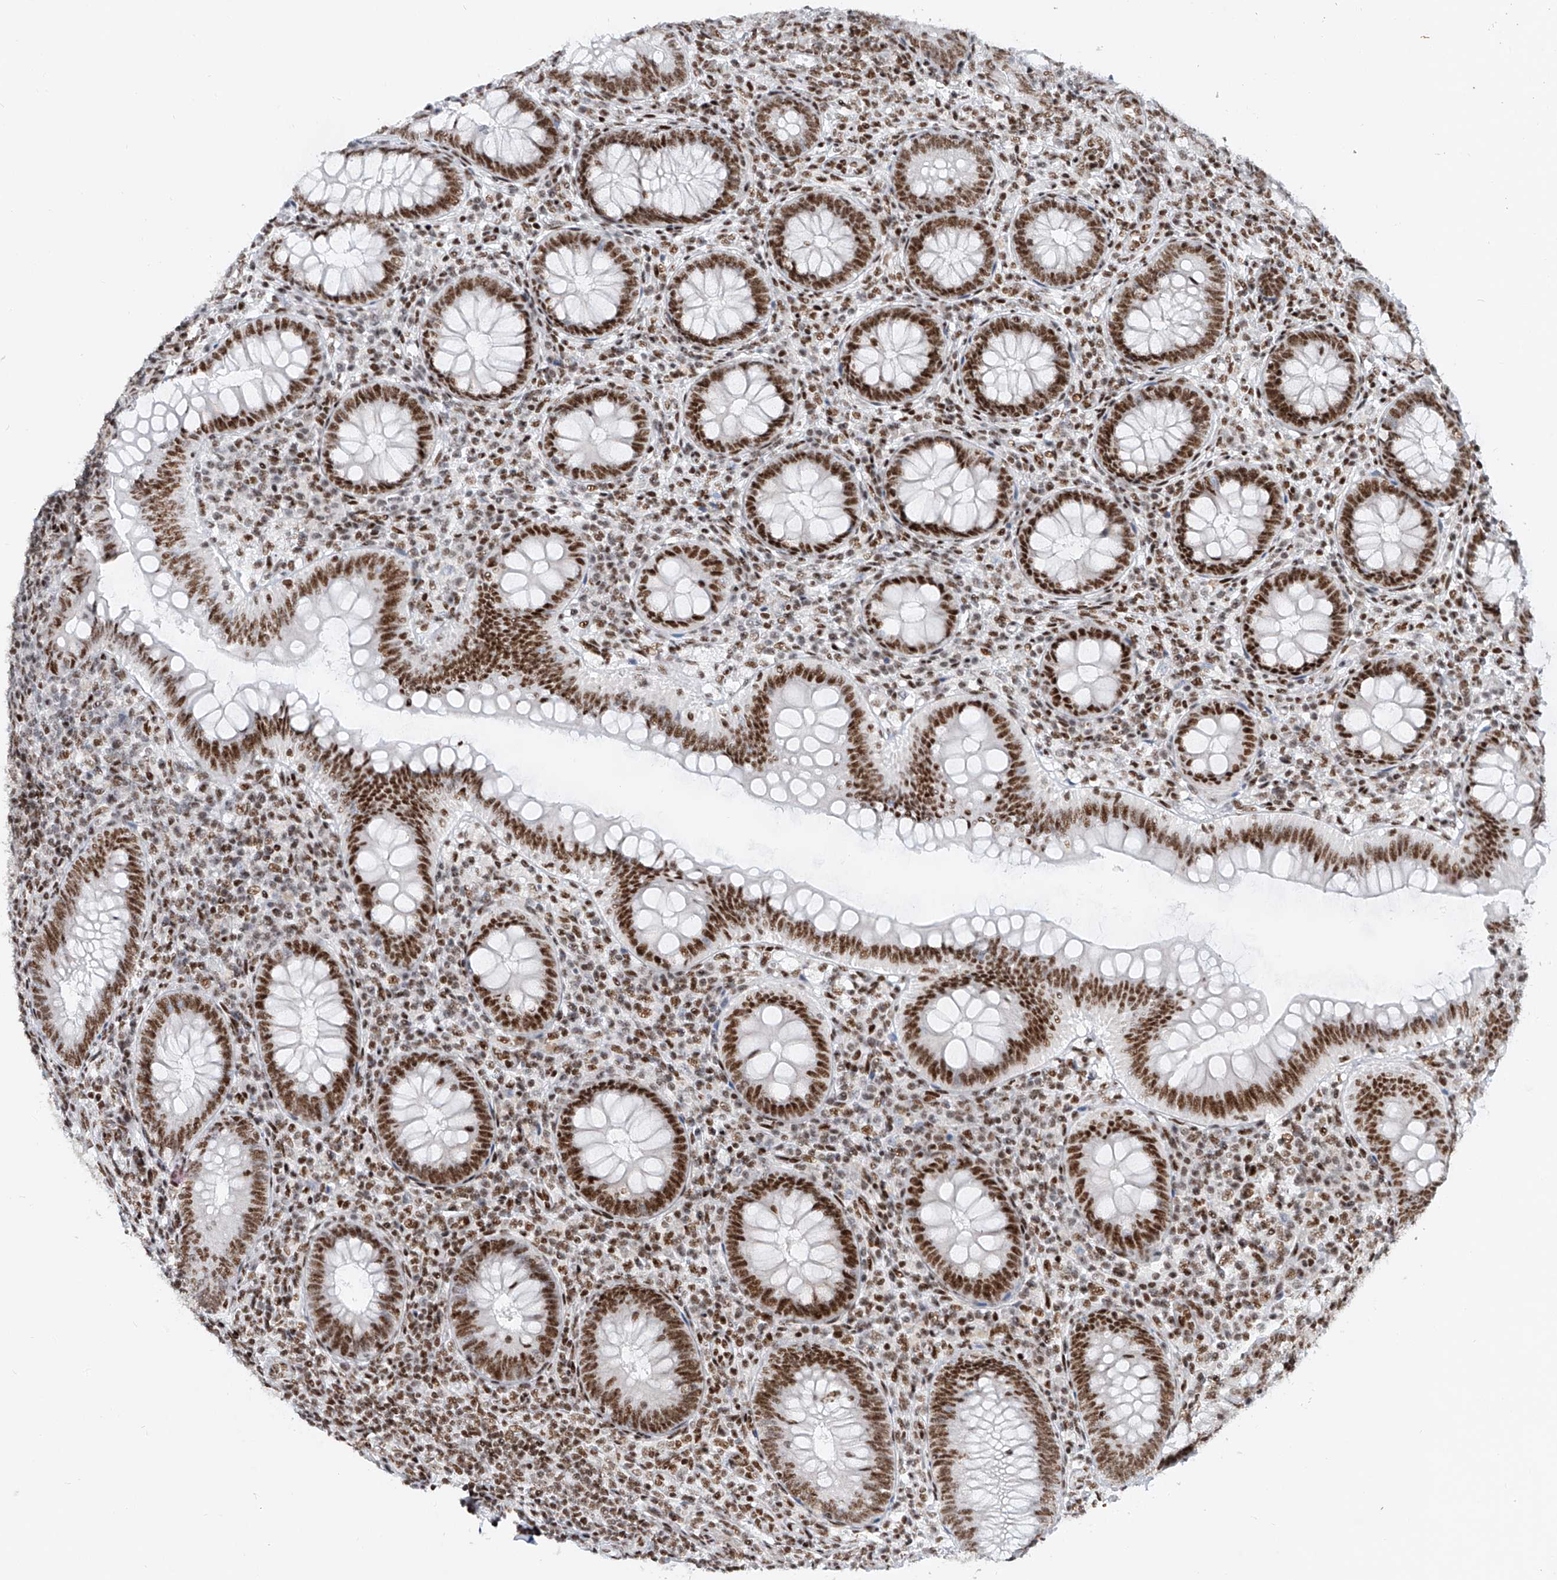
{"staining": {"intensity": "strong", "quantity": ">75%", "location": "nuclear"}, "tissue": "appendix", "cell_type": "Glandular cells", "image_type": "normal", "snomed": [{"axis": "morphology", "description": "Normal tissue, NOS"}, {"axis": "topography", "description": "Appendix"}], "caption": "The immunohistochemical stain labels strong nuclear staining in glandular cells of normal appendix. (brown staining indicates protein expression, while blue staining denotes nuclei).", "gene": "TAF4", "patient": {"sex": "male", "age": 14}}